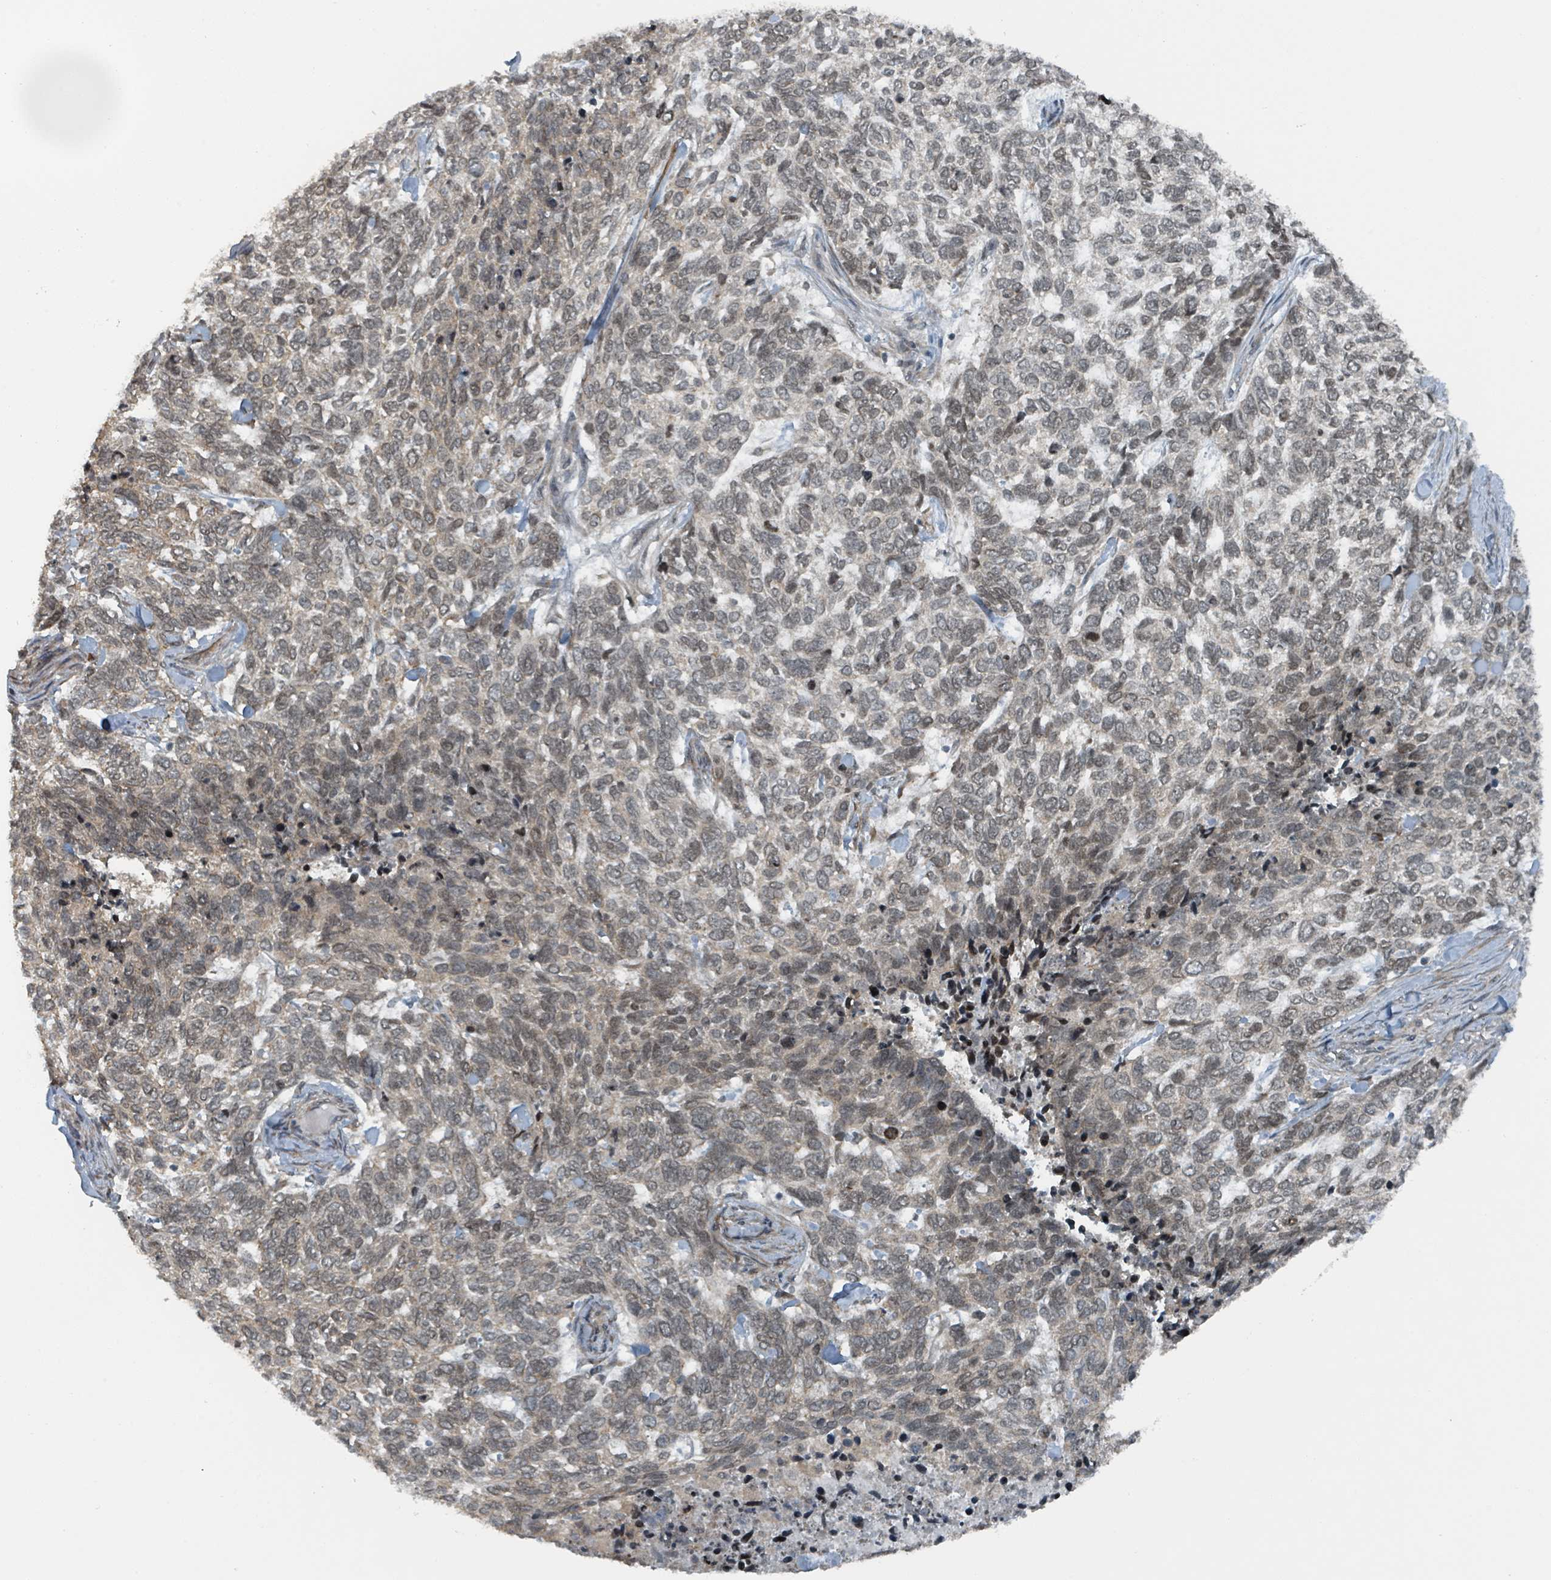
{"staining": {"intensity": "weak", "quantity": "<25%", "location": "nuclear"}, "tissue": "skin cancer", "cell_type": "Tumor cells", "image_type": "cancer", "snomed": [{"axis": "morphology", "description": "Basal cell carcinoma"}, {"axis": "topography", "description": "Skin"}], "caption": "The image displays no staining of tumor cells in basal cell carcinoma (skin).", "gene": "PHIP", "patient": {"sex": "female", "age": 65}}